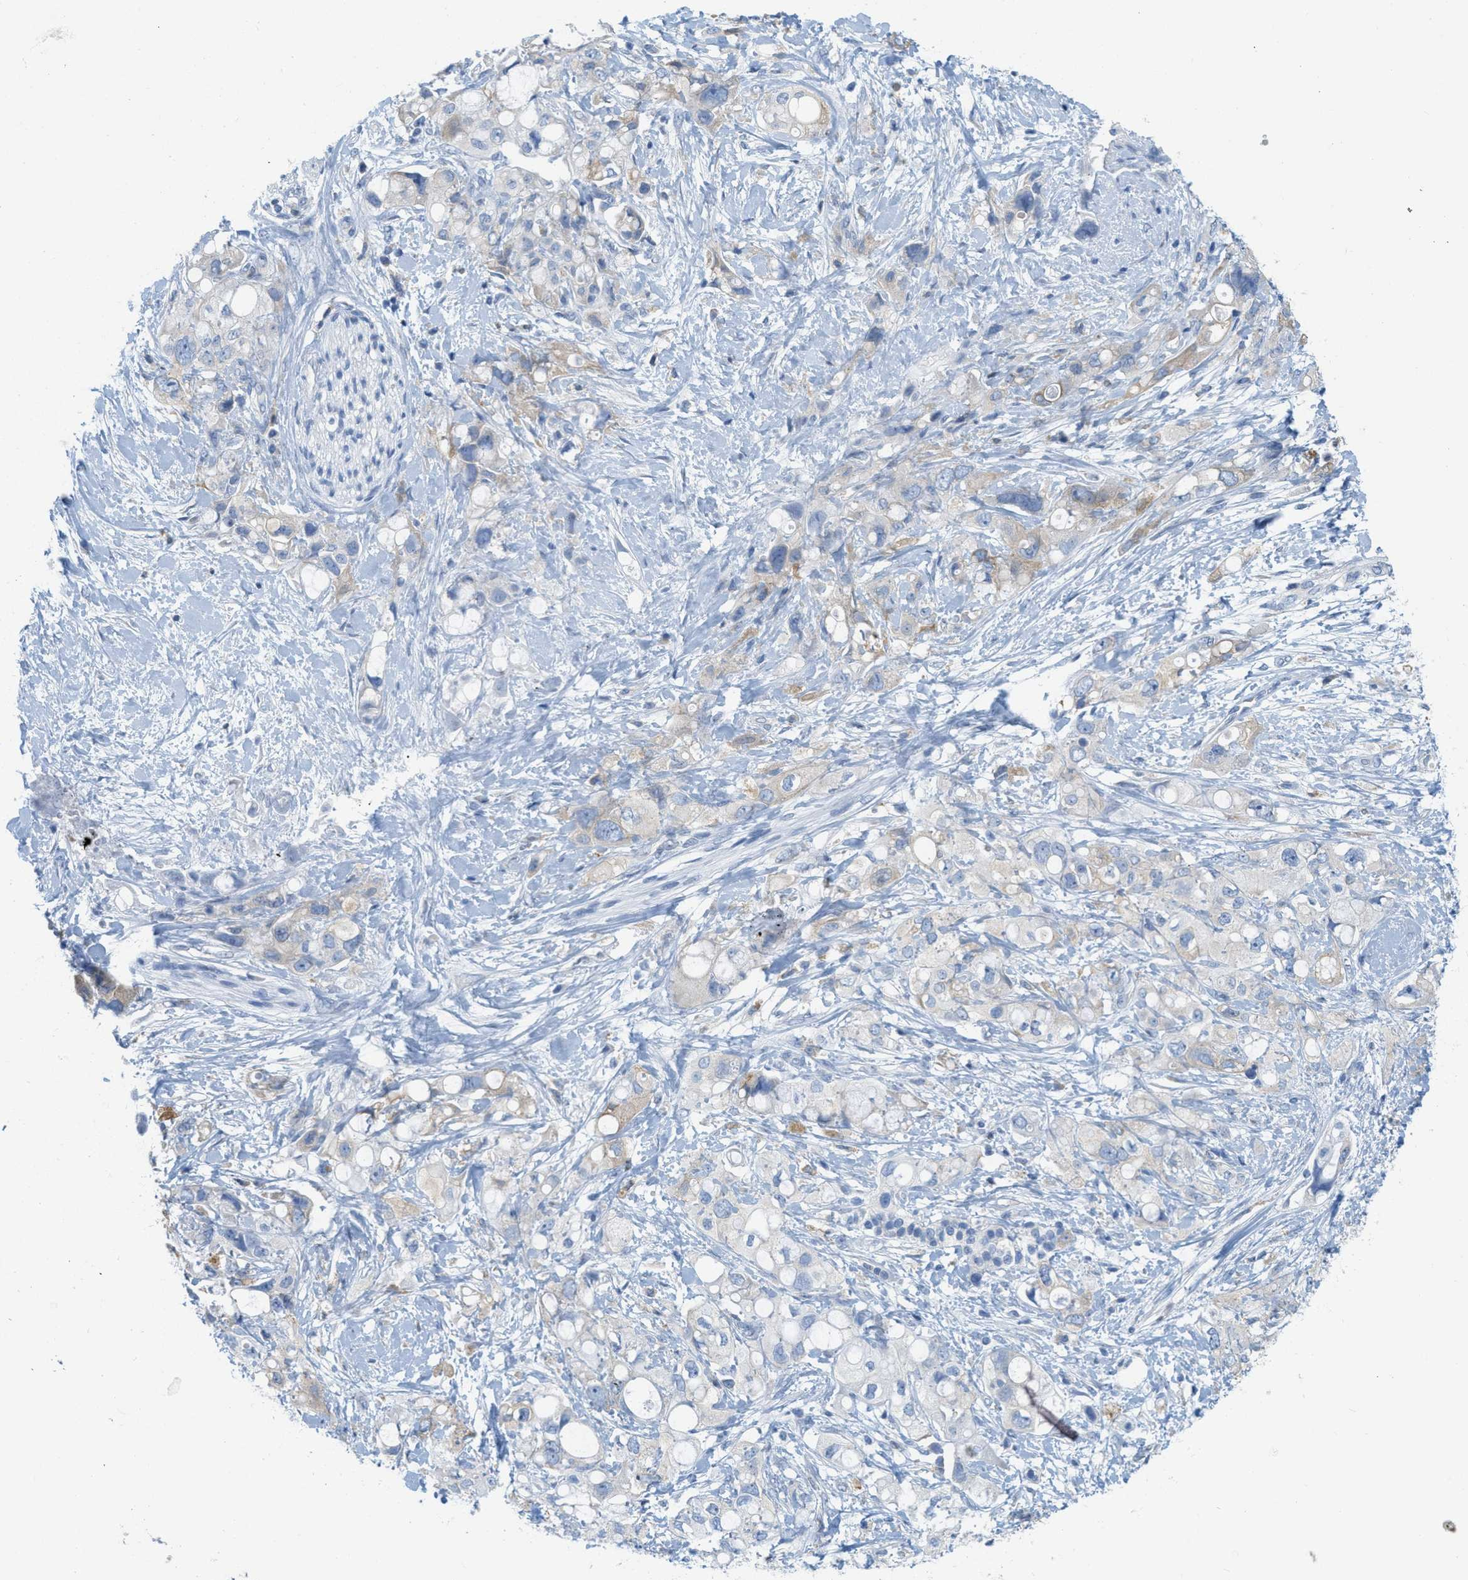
{"staining": {"intensity": "weak", "quantity": "25%-75%", "location": "cytoplasmic/membranous"}, "tissue": "pancreatic cancer", "cell_type": "Tumor cells", "image_type": "cancer", "snomed": [{"axis": "morphology", "description": "Adenocarcinoma, NOS"}, {"axis": "topography", "description": "Pancreas"}], "caption": "A high-resolution image shows immunohistochemistry (IHC) staining of adenocarcinoma (pancreatic), which exhibits weak cytoplasmic/membranous expression in approximately 25%-75% of tumor cells.", "gene": "TEX264", "patient": {"sex": "female", "age": 56}}